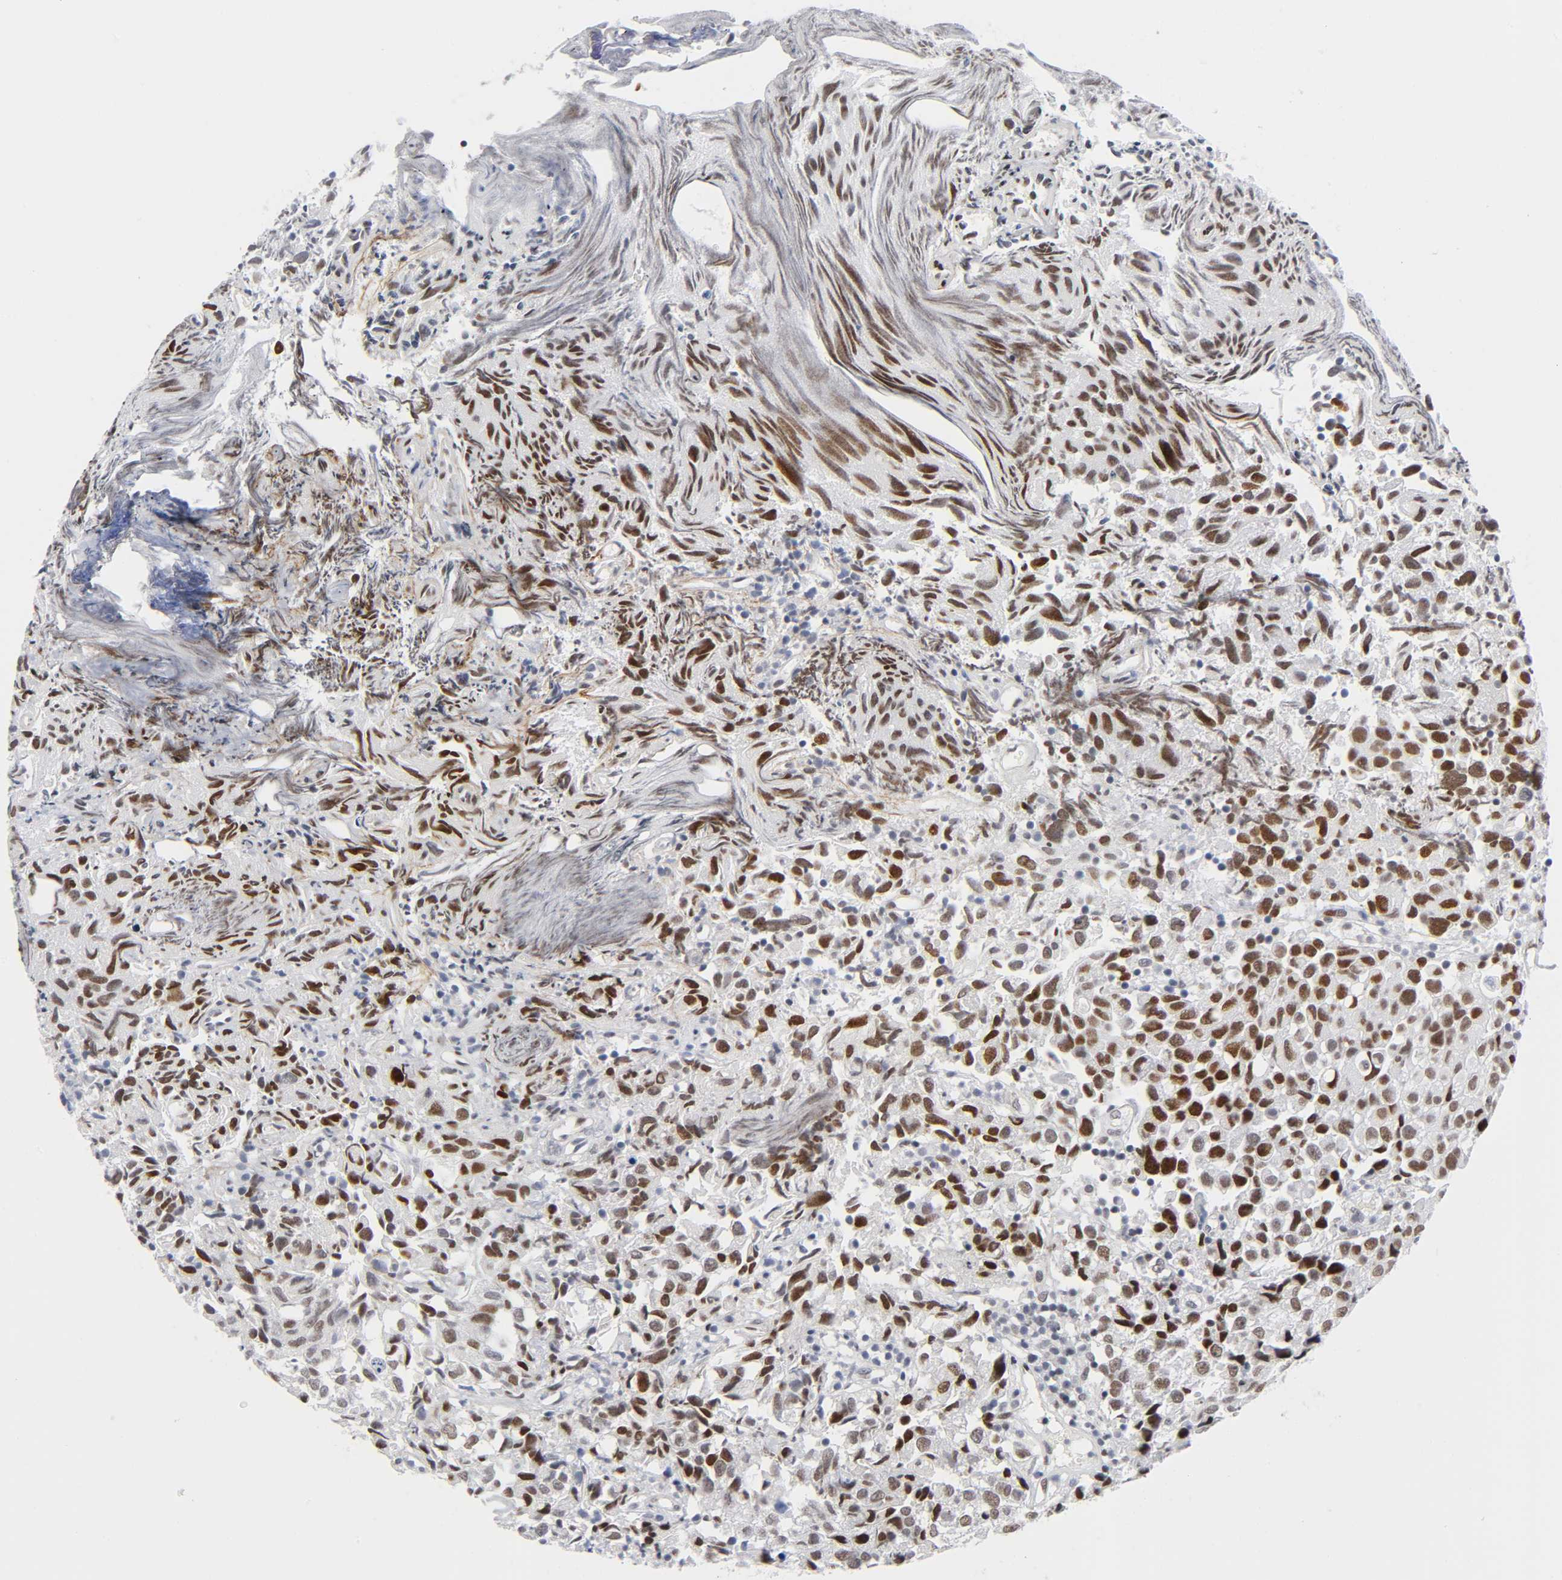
{"staining": {"intensity": "moderate", "quantity": ">75%", "location": "nuclear"}, "tissue": "urothelial cancer", "cell_type": "Tumor cells", "image_type": "cancer", "snomed": [{"axis": "morphology", "description": "Urothelial carcinoma, High grade"}, {"axis": "topography", "description": "Urinary bladder"}], "caption": "Human high-grade urothelial carcinoma stained with a brown dye reveals moderate nuclear positive positivity in approximately >75% of tumor cells.", "gene": "DIDO1", "patient": {"sex": "female", "age": 75}}